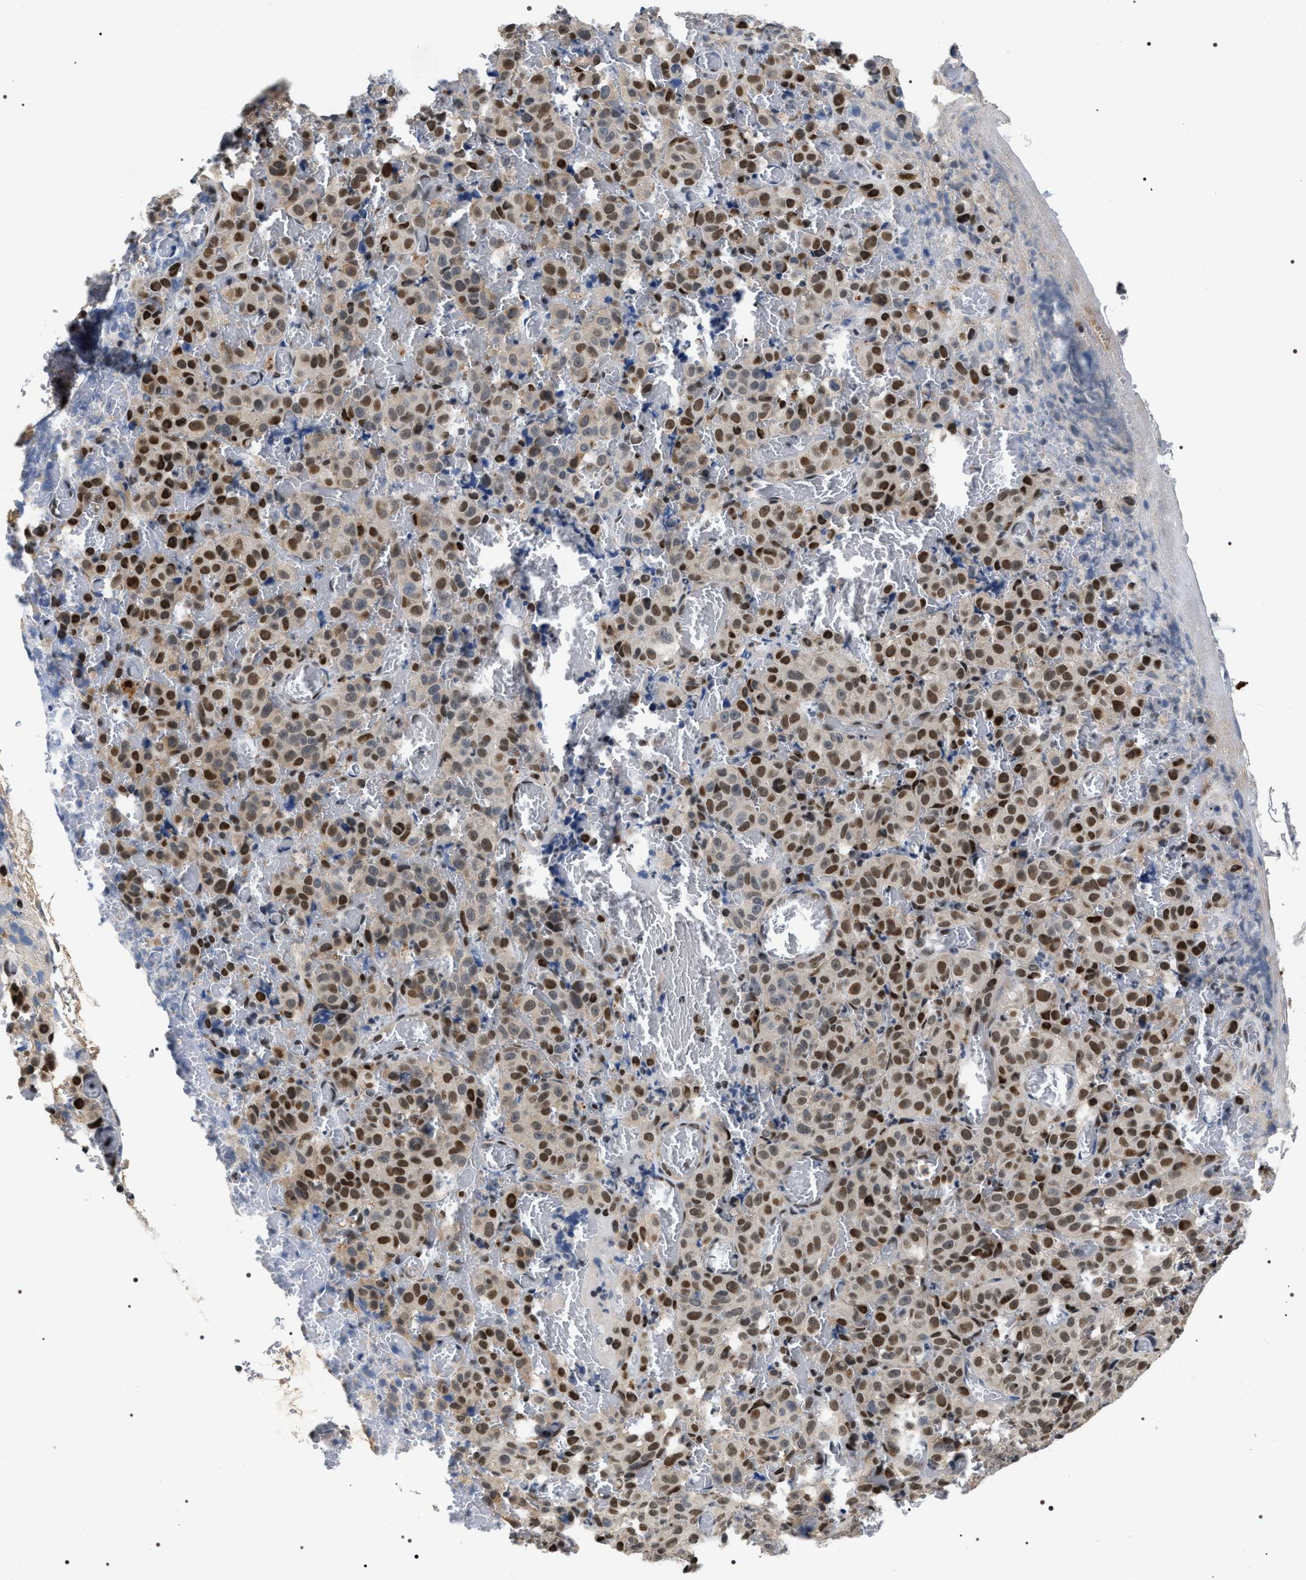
{"staining": {"intensity": "moderate", "quantity": ">75%", "location": "nuclear"}, "tissue": "melanoma", "cell_type": "Tumor cells", "image_type": "cancer", "snomed": [{"axis": "morphology", "description": "Malignant melanoma, NOS"}, {"axis": "topography", "description": "Rectum"}], "caption": "Malignant melanoma stained with DAB (3,3'-diaminobenzidine) immunohistochemistry exhibits medium levels of moderate nuclear positivity in about >75% of tumor cells.", "gene": "C7orf25", "patient": {"sex": "female", "age": 81}}